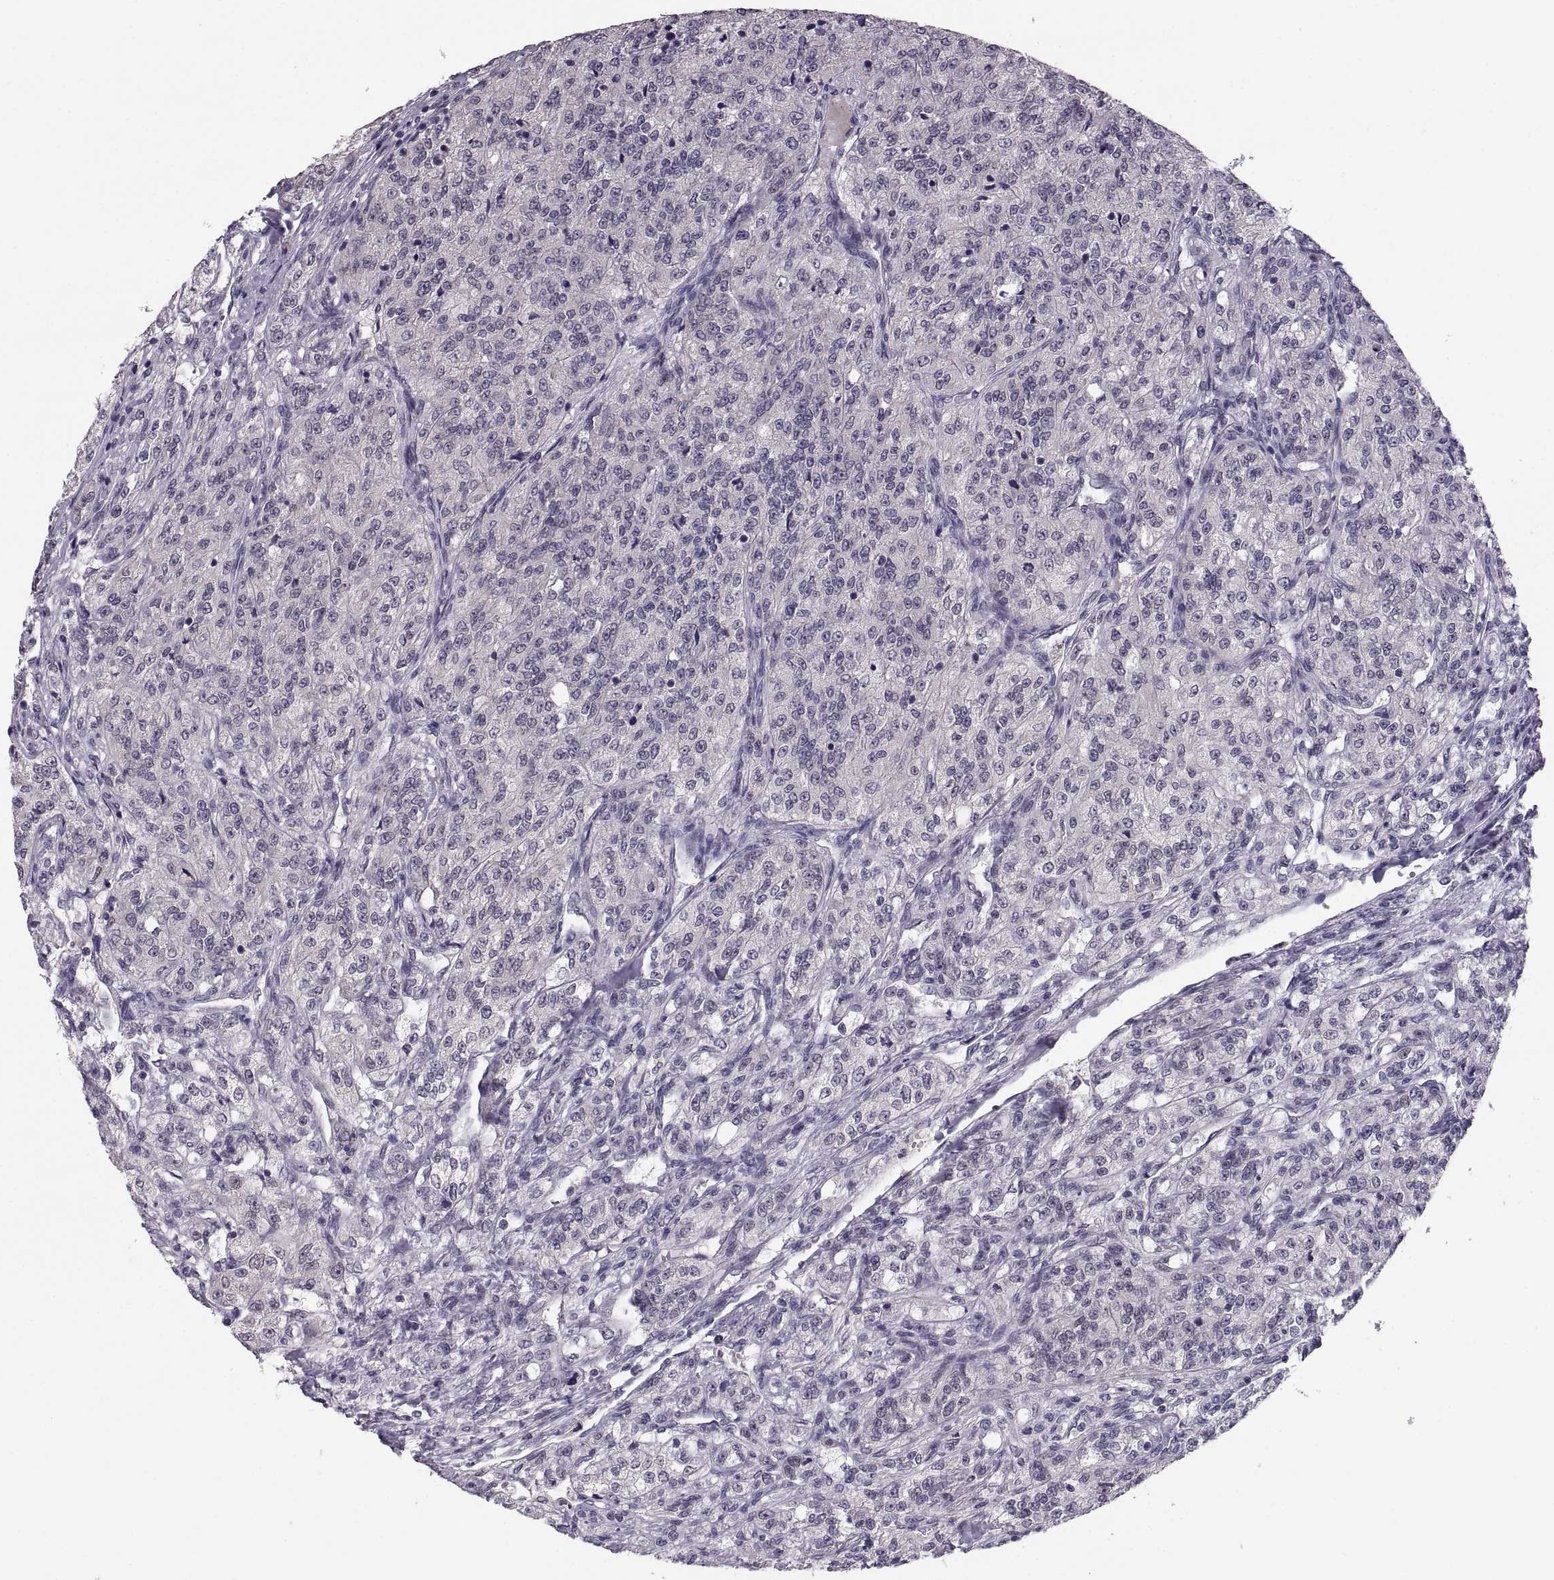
{"staining": {"intensity": "negative", "quantity": "none", "location": "none"}, "tissue": "renal cancer", "cell_type": "Tumor cells", "image_type": "cancer", "snomed": [{"axis": "morphology", "description": "Adenocarcinoma, NOS"}, {"axis": "topography", "description": "Kidney"}], "caption": "Tumor cells show no significant protein staining in adenocarcinoma (renal).", "gene": "PAX2", "patient": {"sex": "female", "age": 63}}